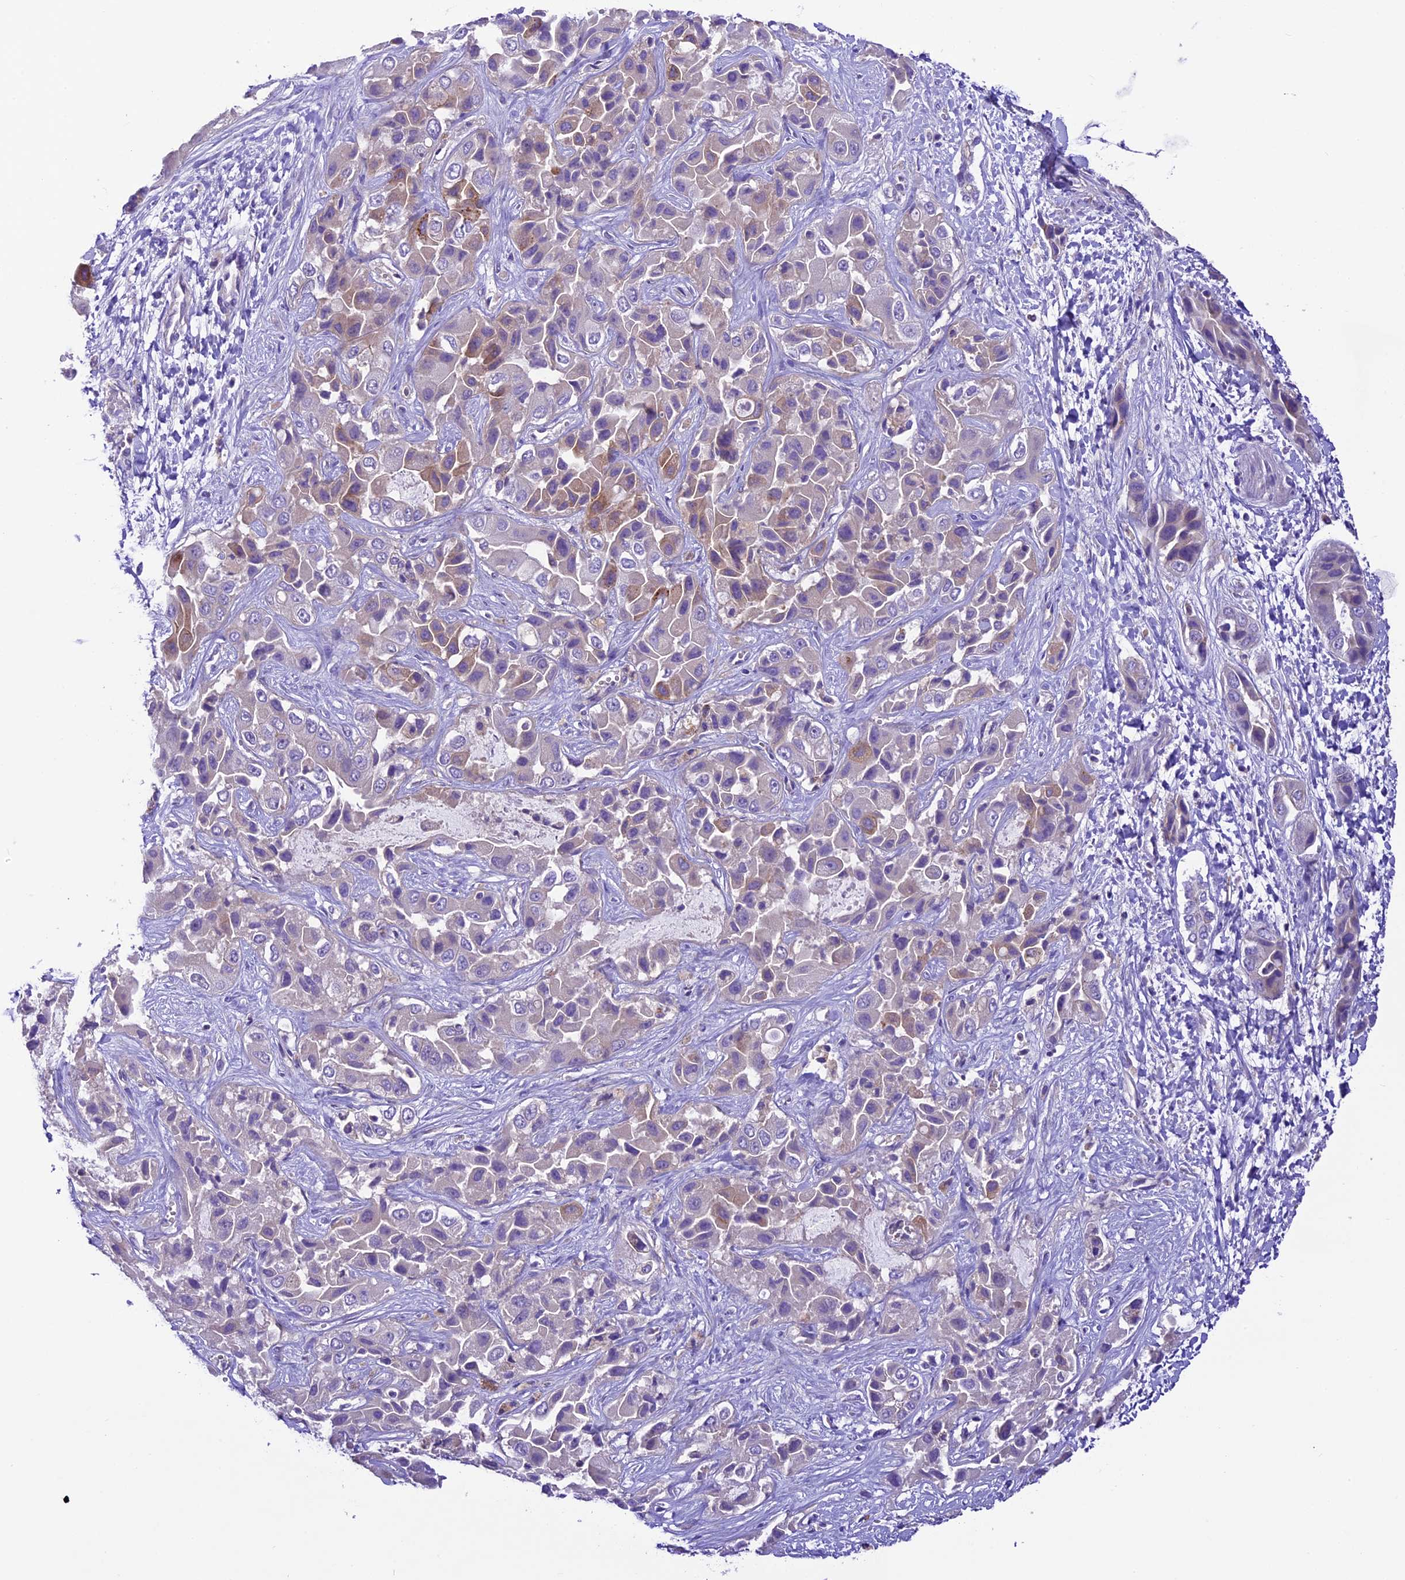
{"staining": {"intensity": "weak", "quantity": "<25%", "location": "cytoplasmic/membranous"}, "tissue": "liver cancer", "cell_type": "Tumor cells", "image_type": "cancer", "snomed": [{"axis": "morphology", "description": "Cholangiocarcinoma"}, {"axis": "topography", "description": "Liver"}], "caption": "Protein analysis of liver cancer exhibits no significant expression in tumor cells.", "gene": "SHKBP1", "patient": {"sex": "female", "age": 52}}